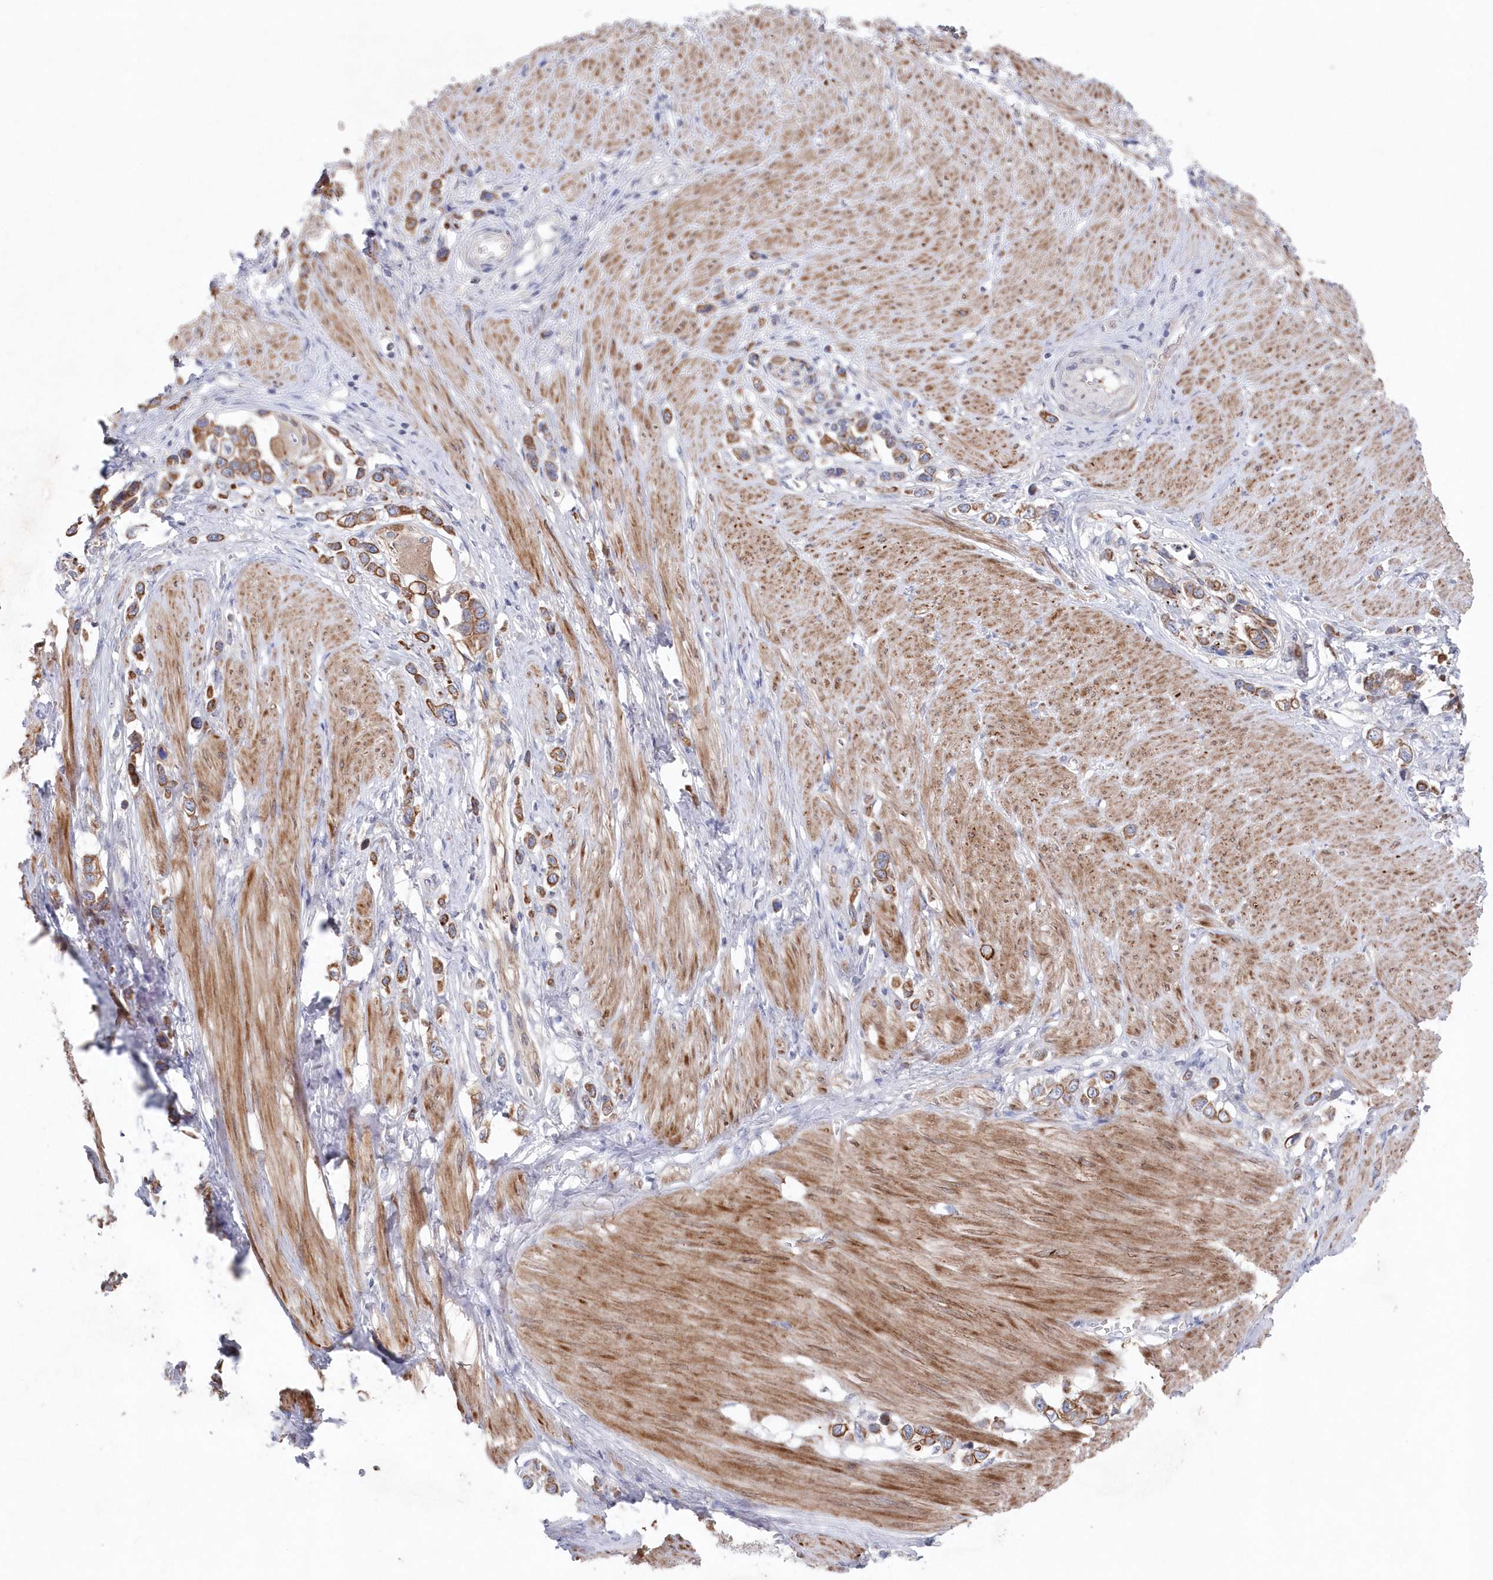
{"staining": {"intensity": "moderate", "quantity": ">75%", "location": "cytoplasmic/membranous"}, "tissue": "stomach cancer", "cell_type": "Tumor cells", "image_type": "cancer", "snomed": [{"axis": "morphology", "description": "Adenocarcinoma, NOS"}, {"axis": "topography", "description": "Stomach"}], "caption": "Human stomach adenocarcinoma stained with a protein marker displays moderate staining in tumor cells.", "gene": "KIAA1586", "patient": {"sex": "female", "age": 65}}